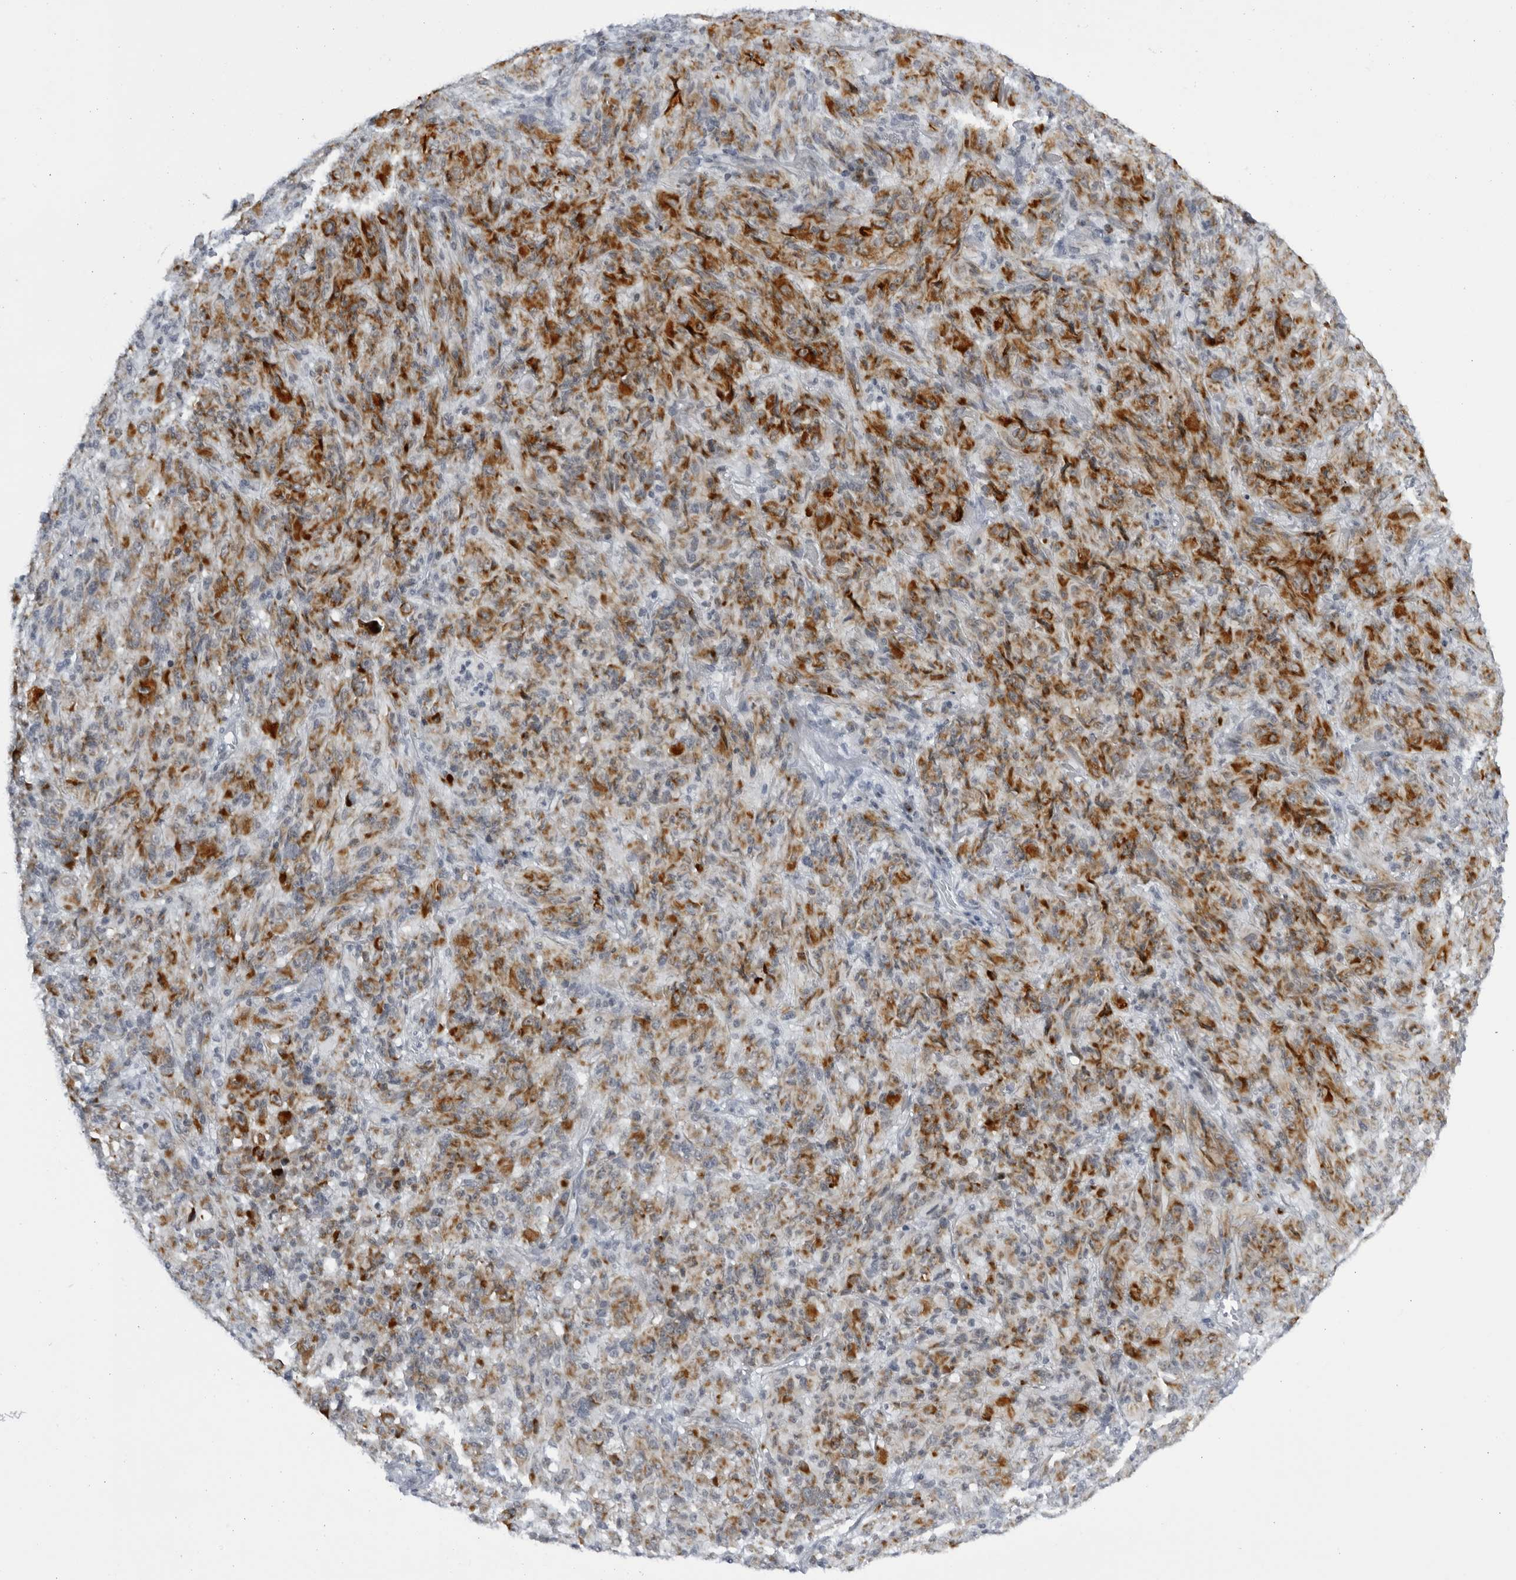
{"staining": {"intensity": "moderate", "quantity": ">75%", "location": "cytoplasmic/membranous"}, "tissue": "melanoma", "cell_type": "Tumor cells", "image_type": "cancer", "snomed": [{"axis": "morphology", "description": "Malignant melanoma, NOS"}, {"axis": "topography", "description": "Skin of head"}], "caption": "This is an image of IHC staining of malignant melanoma, which shows moderate positivity in the cytoplasmic/membranous of tumor cells.", "gene": "SLC25A22", "patient": {"sex": "male", "age": 96}}